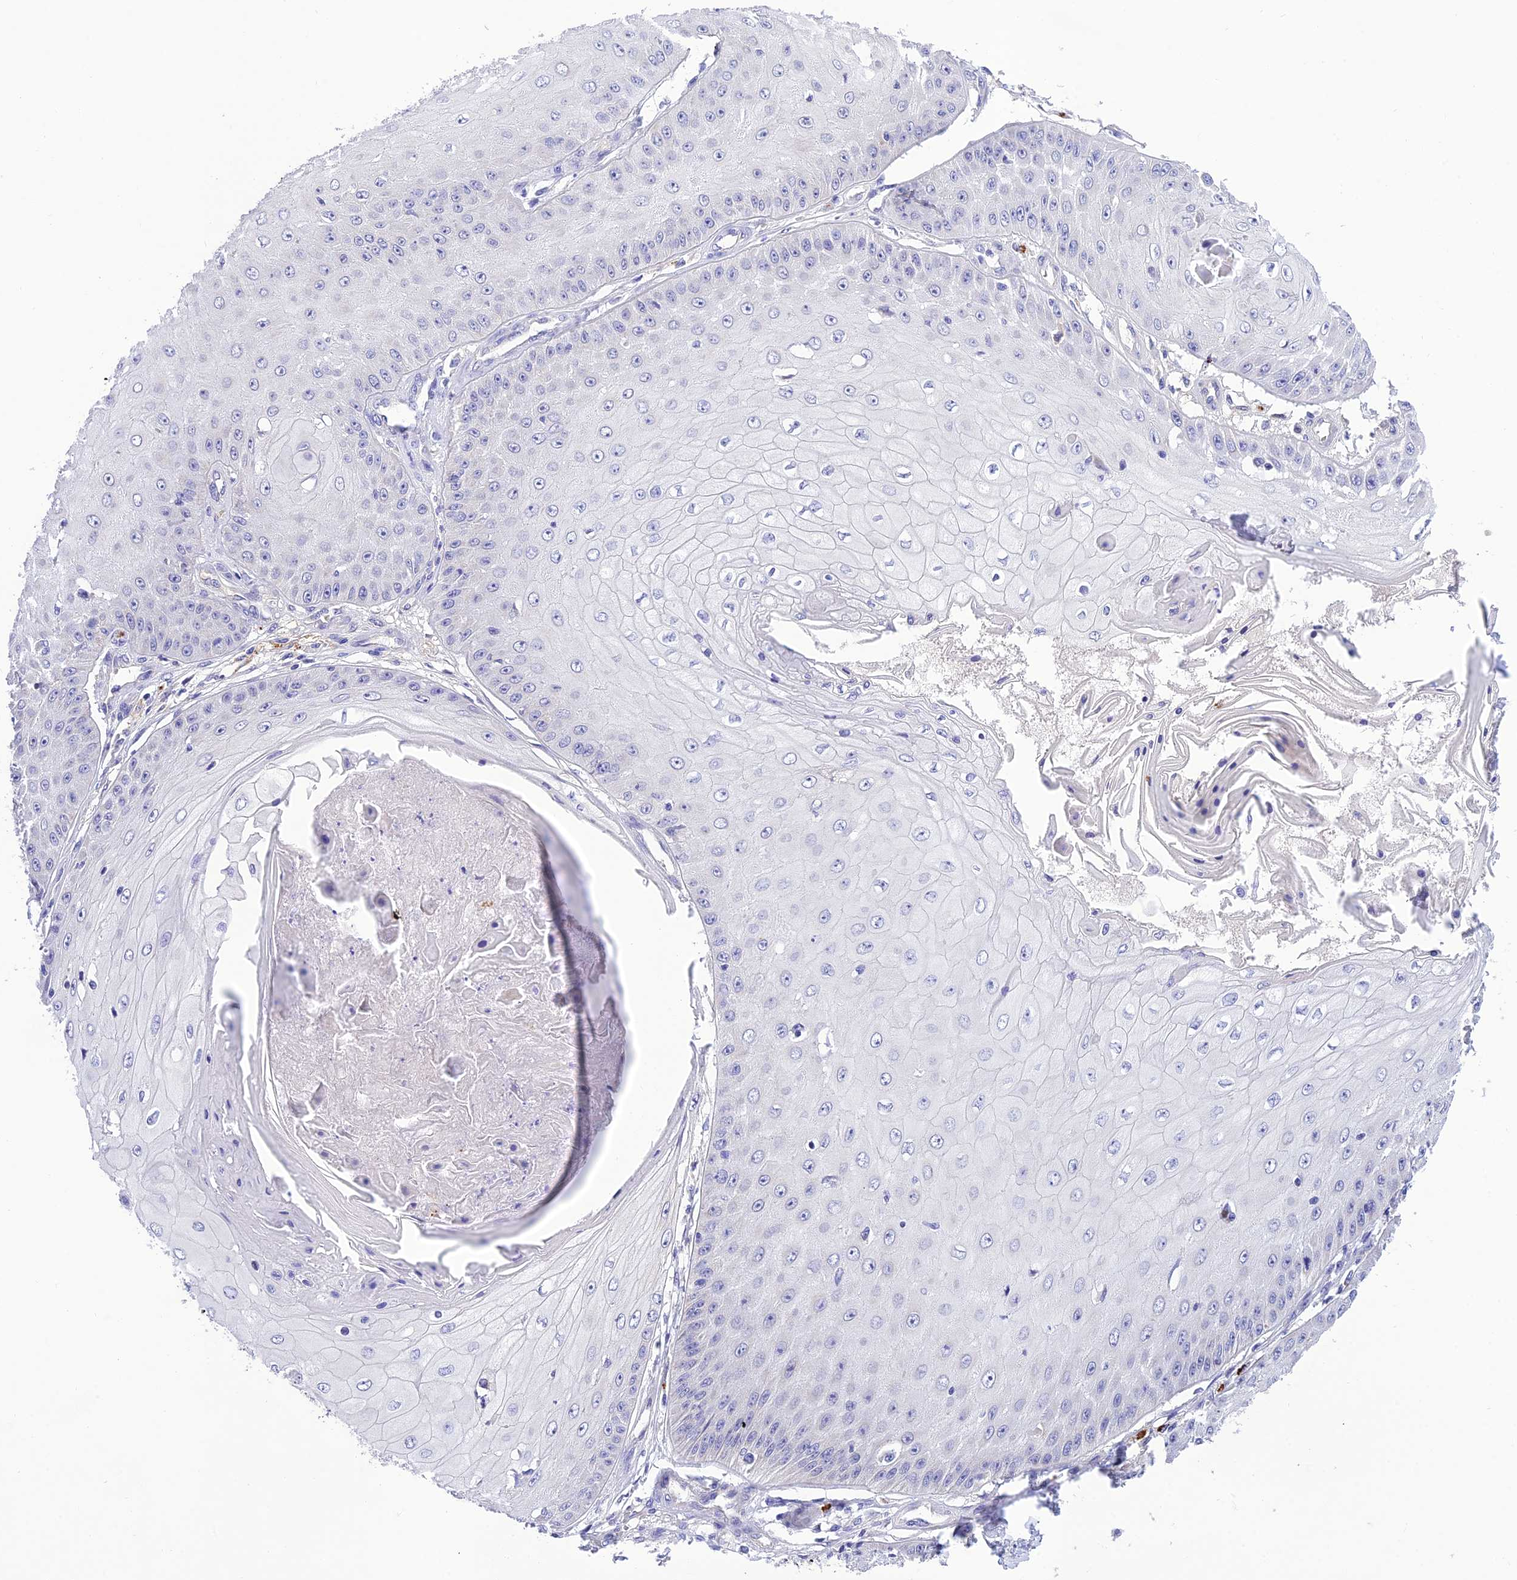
{"staining": {"intensity": "negative", "quantity": "none", "location": "none"}, "tissue": "skin cancer", "cell_type": "Tumor cells", "image_type": "cancer", "snomed": [{"axis": "morphology", "description": "Squamous cell carcinoma, NOS"}, {"axis": "topography", "description": "Skin"}], "caption": "Immunohistochemistry (IHC) histopathology image of human squamous cell carcinoma (skin) stained for a protein (brown), which exhibits no staining in tumor cells. (Brightfield microscopy of DAB immunohistochemistry at high magnification).", "gene": "MS4A5", "patient": {"sex": "male", "age": 70}}